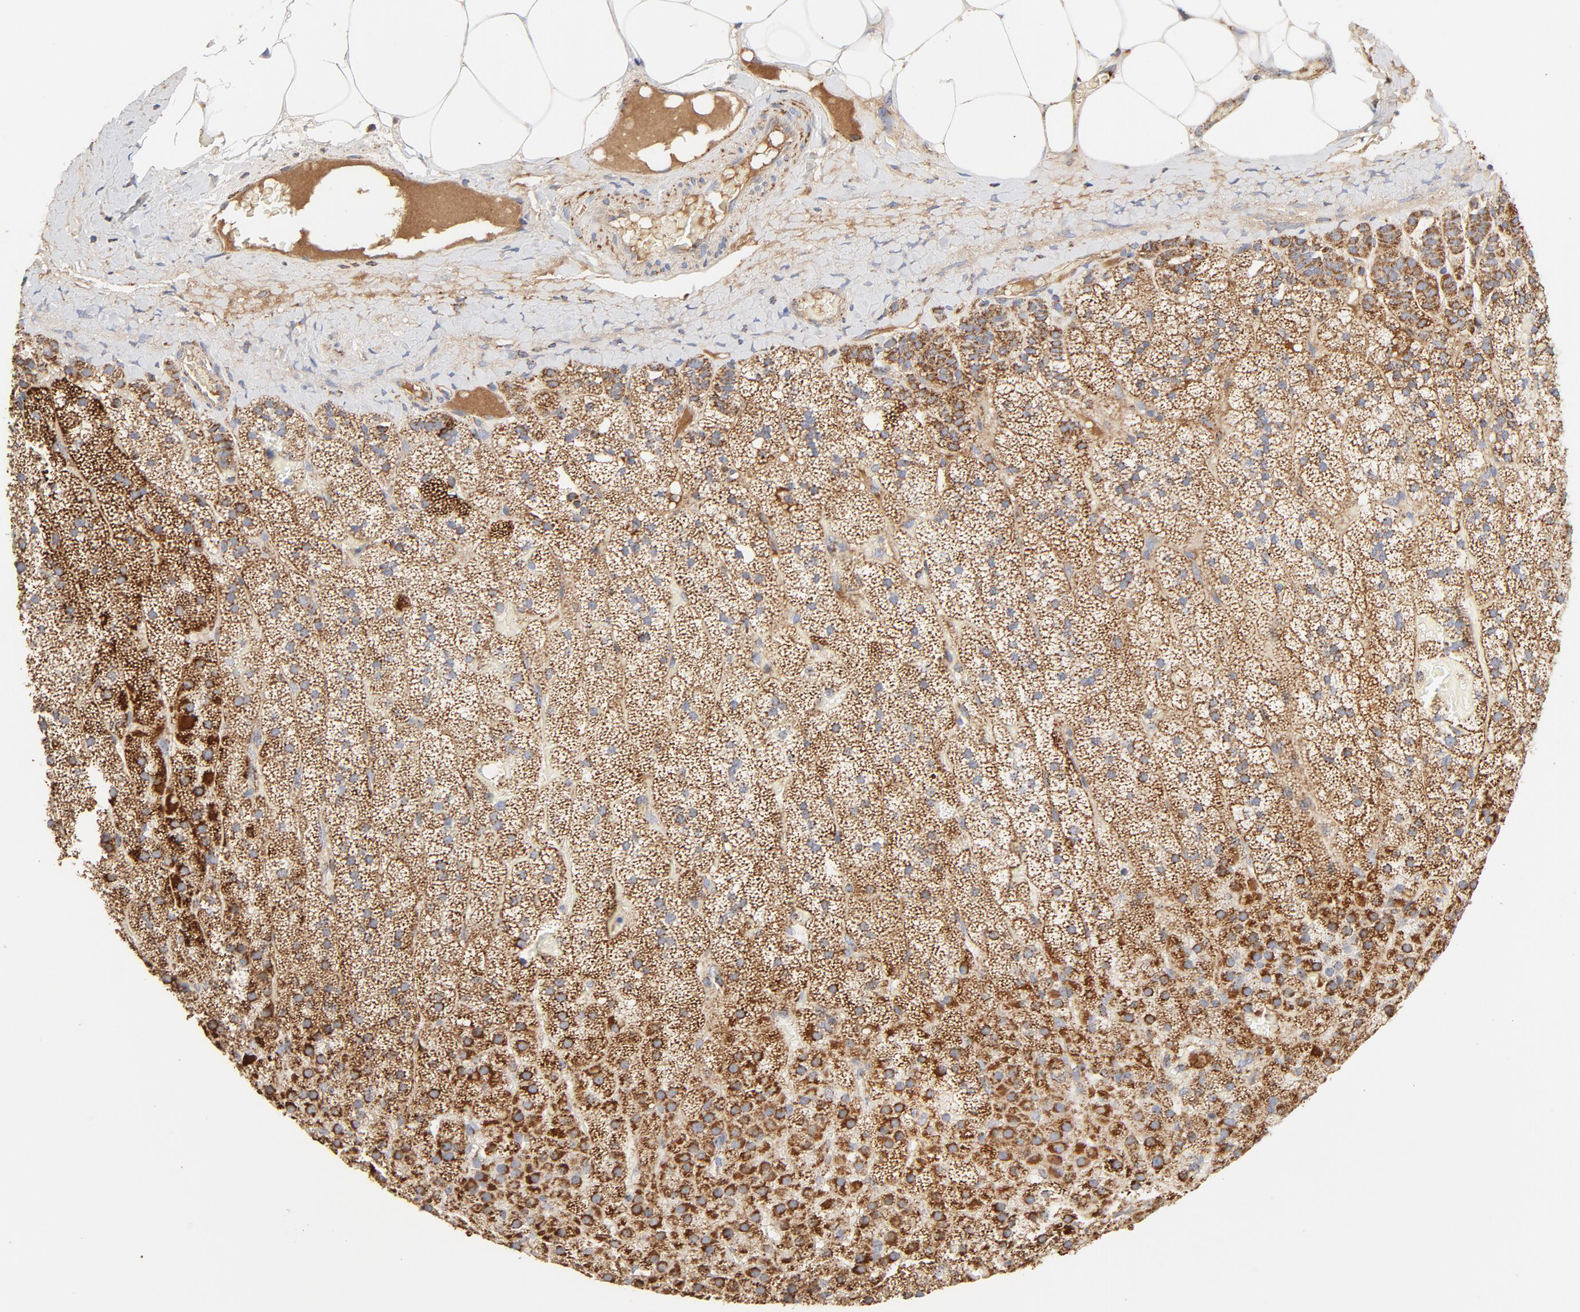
{"staining": {"intensity": "strong", "quantity": ">75%", "location": "cytoplasmic/membranous"}, "tissue": "adrenal gland", "cell_type": "Glandular cells", "image_type": "normal", "snomed": [{"axis": "morphology", "description": "Normal tissue, NOS"}, {"axis": "topography", "description": "Adrenal gland"}], "caption": "High-power microscopy captured an immunohistochemistry (IHC) histopathology image of benign adrenal gland, revealing strong cytoplasmic/membranous positivity in approximately >75% of glandular cells.", "gene": "PCNX4", "patient": {"sex": "male", "age": 35}}